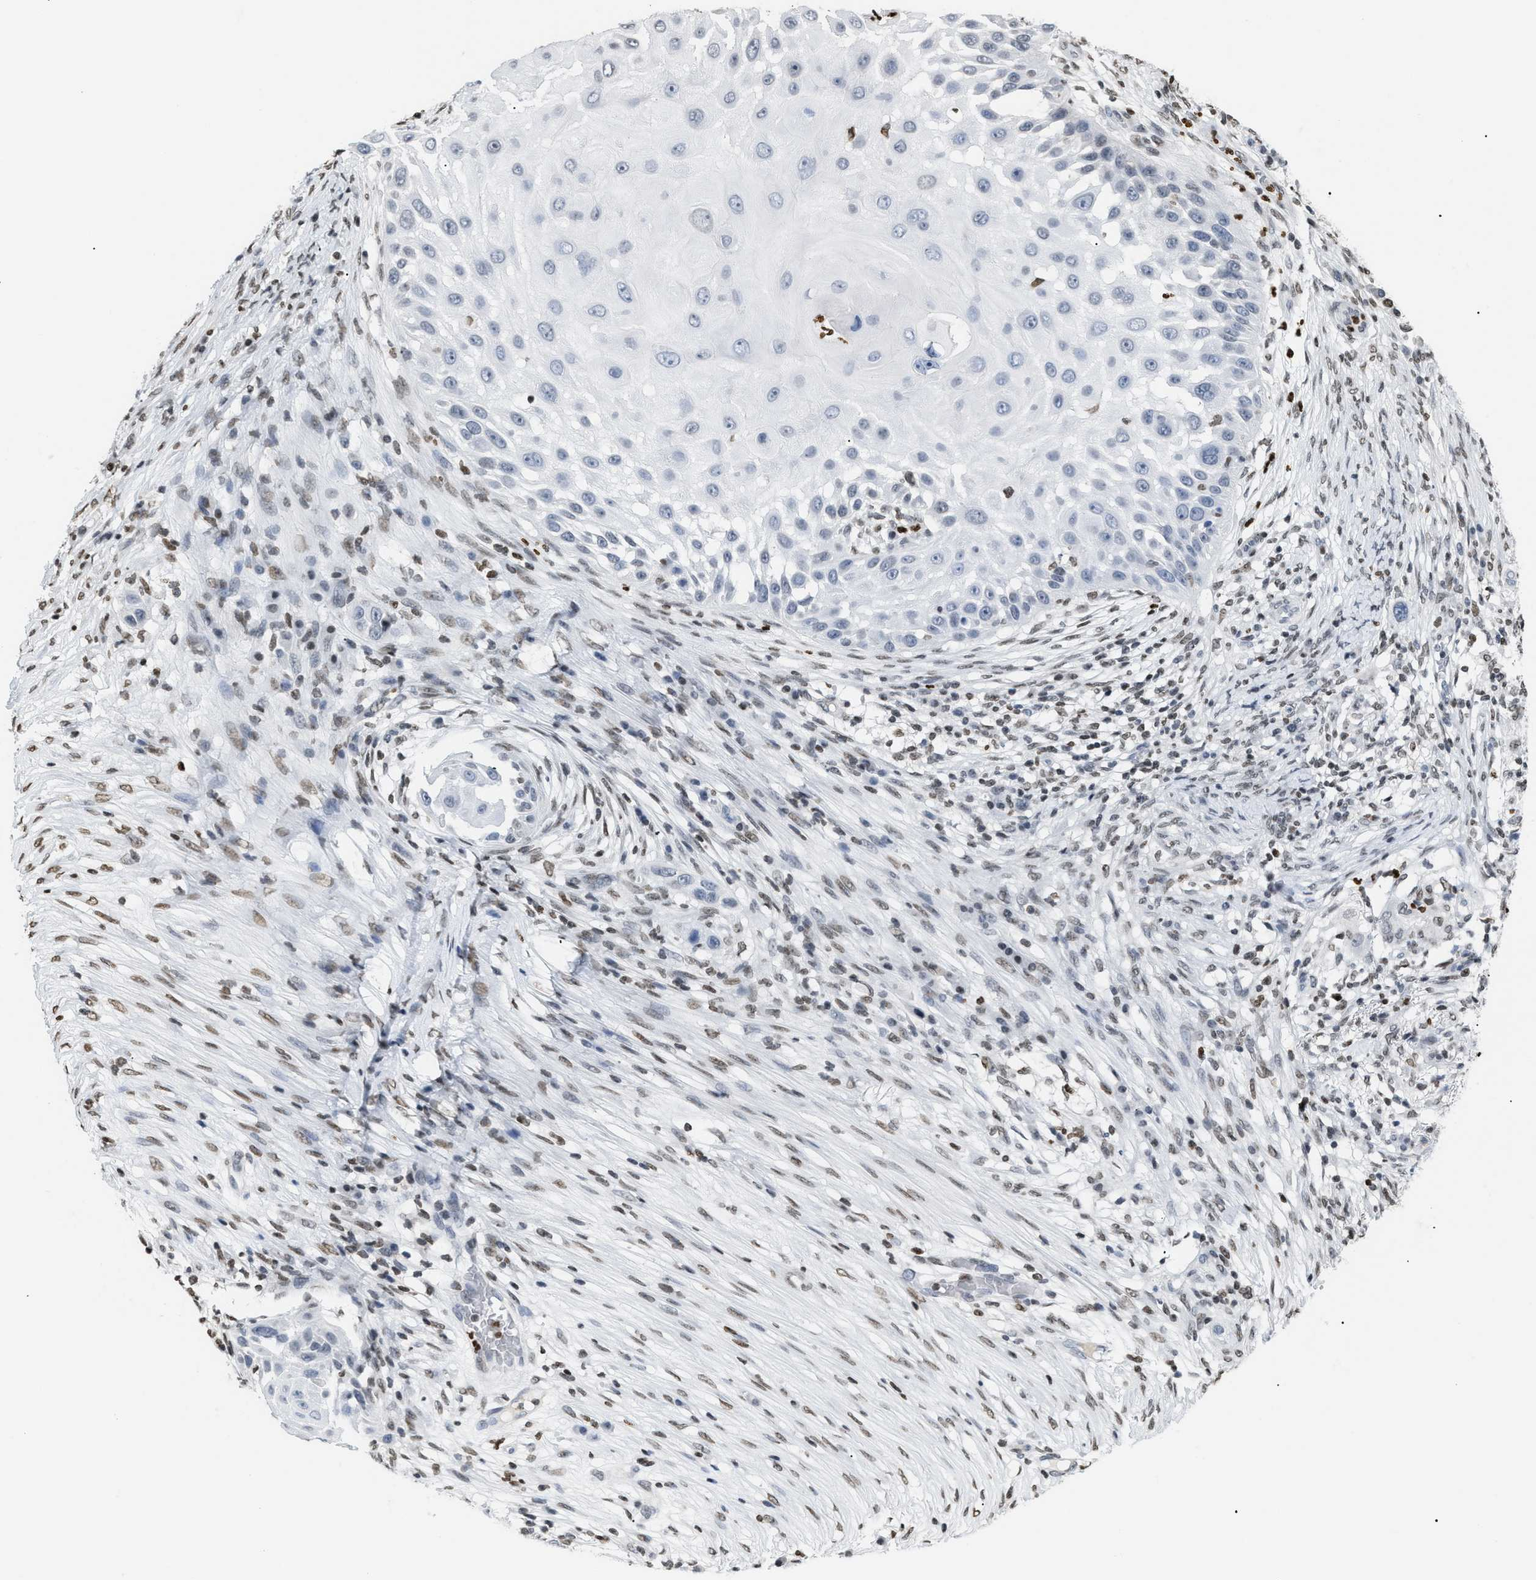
{"staining": {"intensity": "negative", "quantity": "none", "location": "none"}, "tissue": "skin cancer", "cell_type": "Tumor cells", "image_type": "cancer", "snomed": [{"axis": "morphology", "description": "Squamous cell carcinoma, NOS"}, {"axis": "topography", "description": "Skin"}], "caption": "This is an immunohistochemistry micrograph of skin squamous cell carcinoma. There is no staining in tumor cells.", "gene": "HMGN2", "patient": {"sex": "female", "age": 44}}